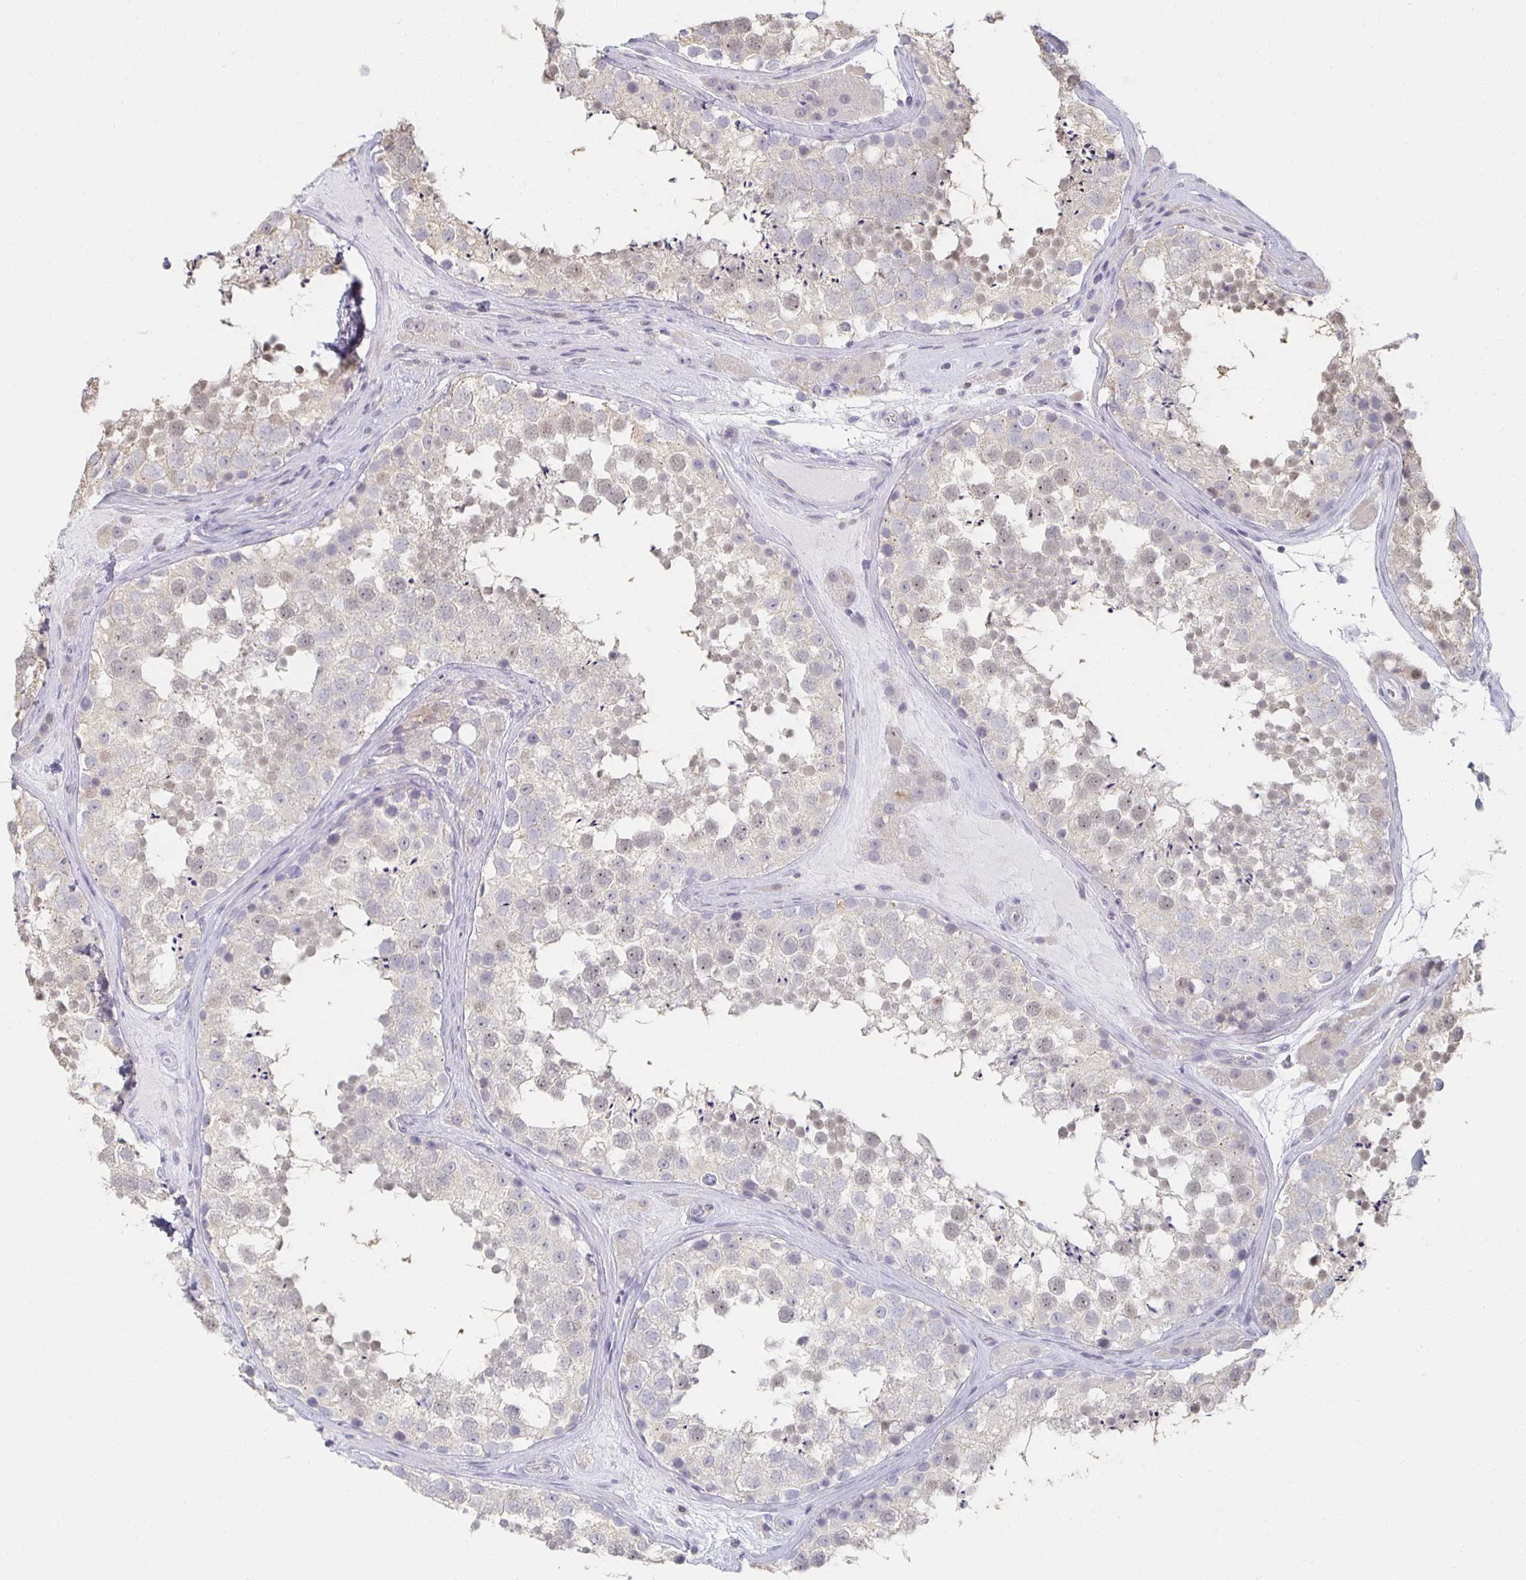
{"staining": {"intensity": "weak", "quantity": "25%-75%", "location": "cytoplasmic/membranous,nuclear"}, "tissue": "testis", "cell_type": "Cells in seminiferous ducts", "image_type": "normal", "snomed": [{"axis": "morphology", "description": "Normal tissue, NOS"}, {"axis": "topography", "description": "Testis"}], "caption": "About 25%-75% of cells in seminiferous ducts in normal human testis display weak cytoplasmic/membranous,nuclear protein expression as visualized by brown immunohistochemical staining.", "gene": "ZNF692", "patient": {"sex": "male", "age": 41}}